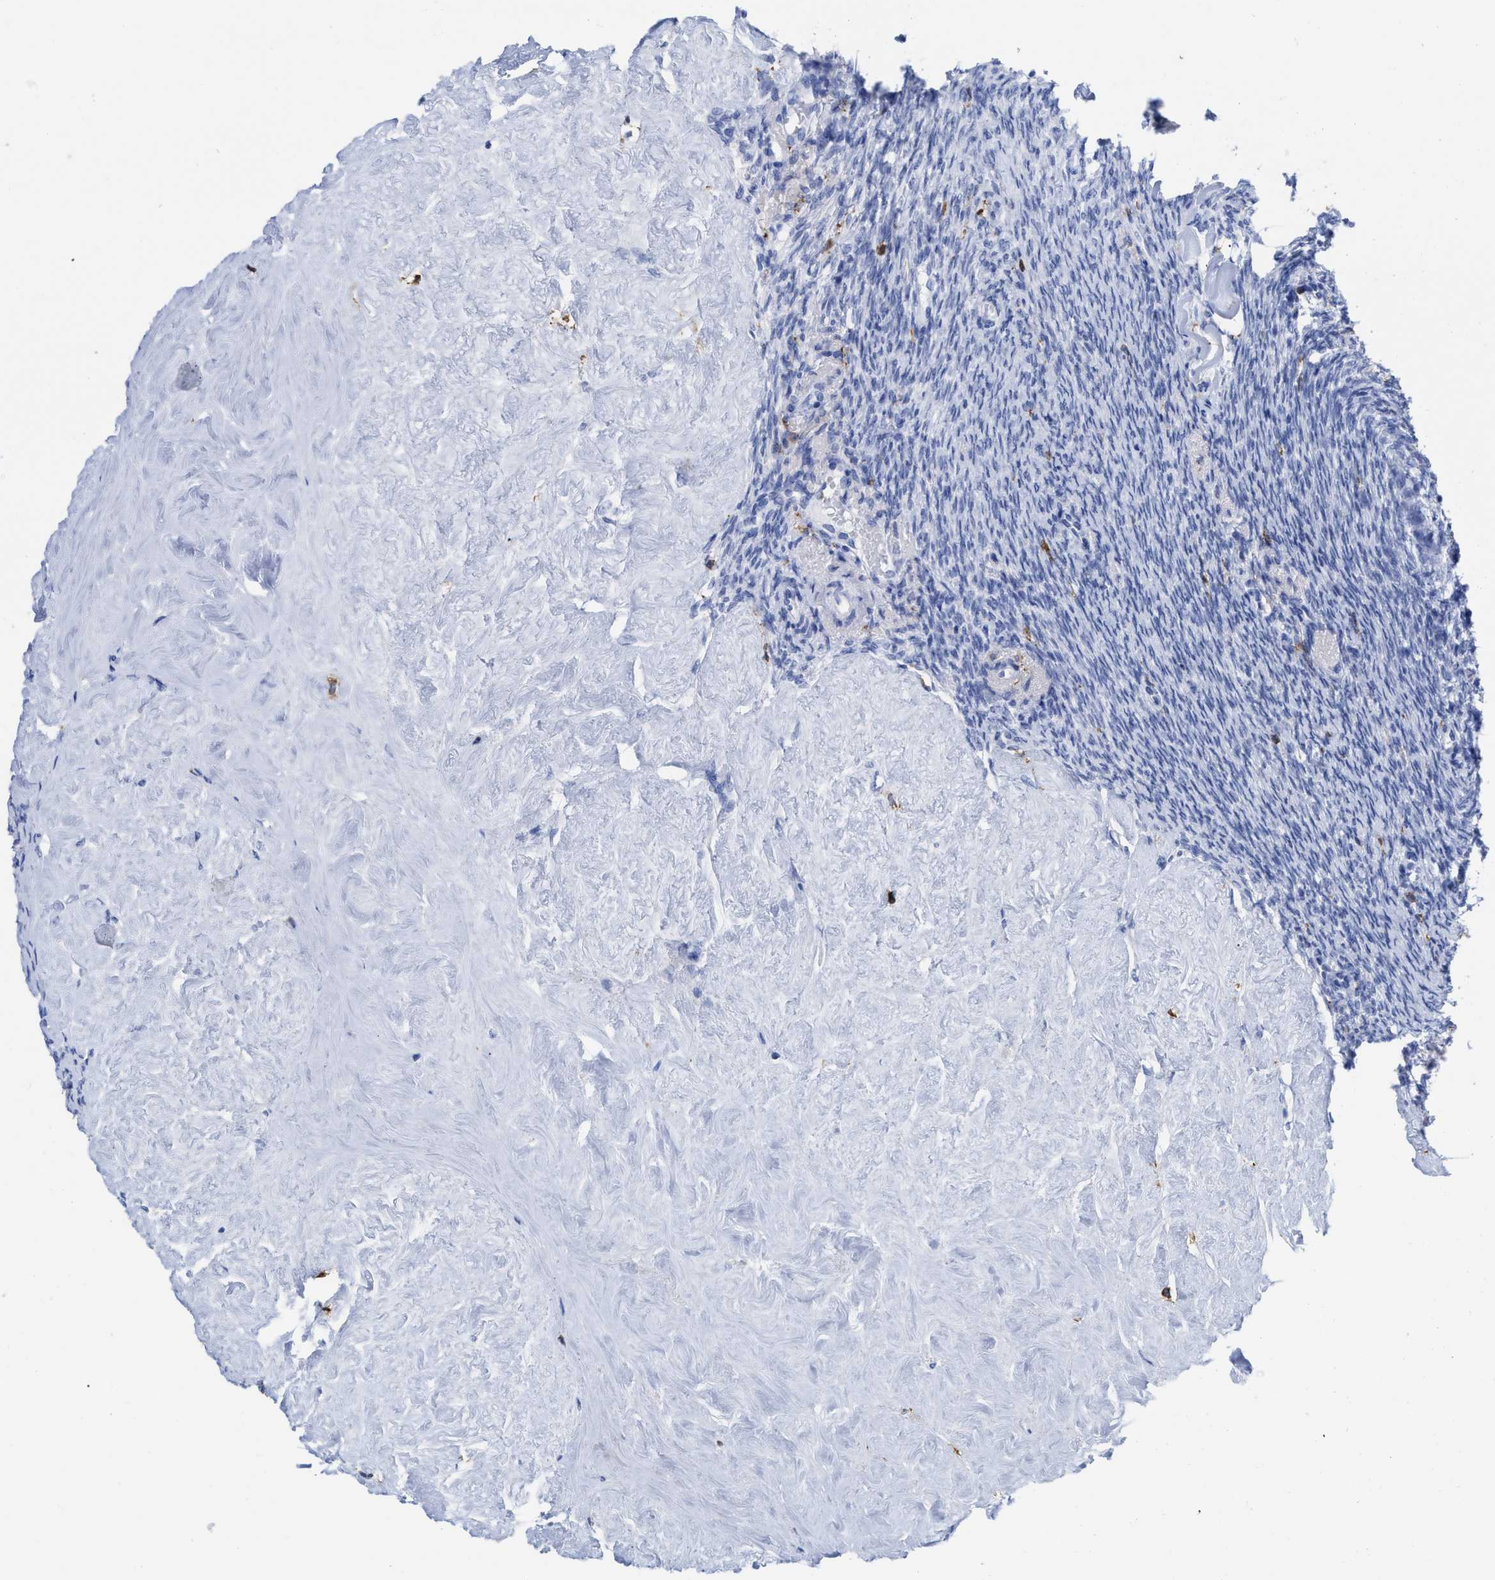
{"staining": {"intensity": "negative", "quantity": "none", "location": "none"}, "tissue": "ovary", "cell_type": "Ovarian stroma cells", "image_type": "normal", "snomed": [{"axis": "morphology", "description": "Normal tissue, NOS"}, {"axis": "topography", "description": "Ovary"}], "caption": "This is a histopathology image of immunohistochemistry staining of unremarkable ovary, which shows no expression in ovarian stroma cells. (Stains: DAB (3,3'-diaminobenzidine) IHC with hematoxylin counter stain, Microscopy: brightfield microscopy at high magnification).", "gene": "HCLS1", "patient": {"sex": "female", "age": 41}}